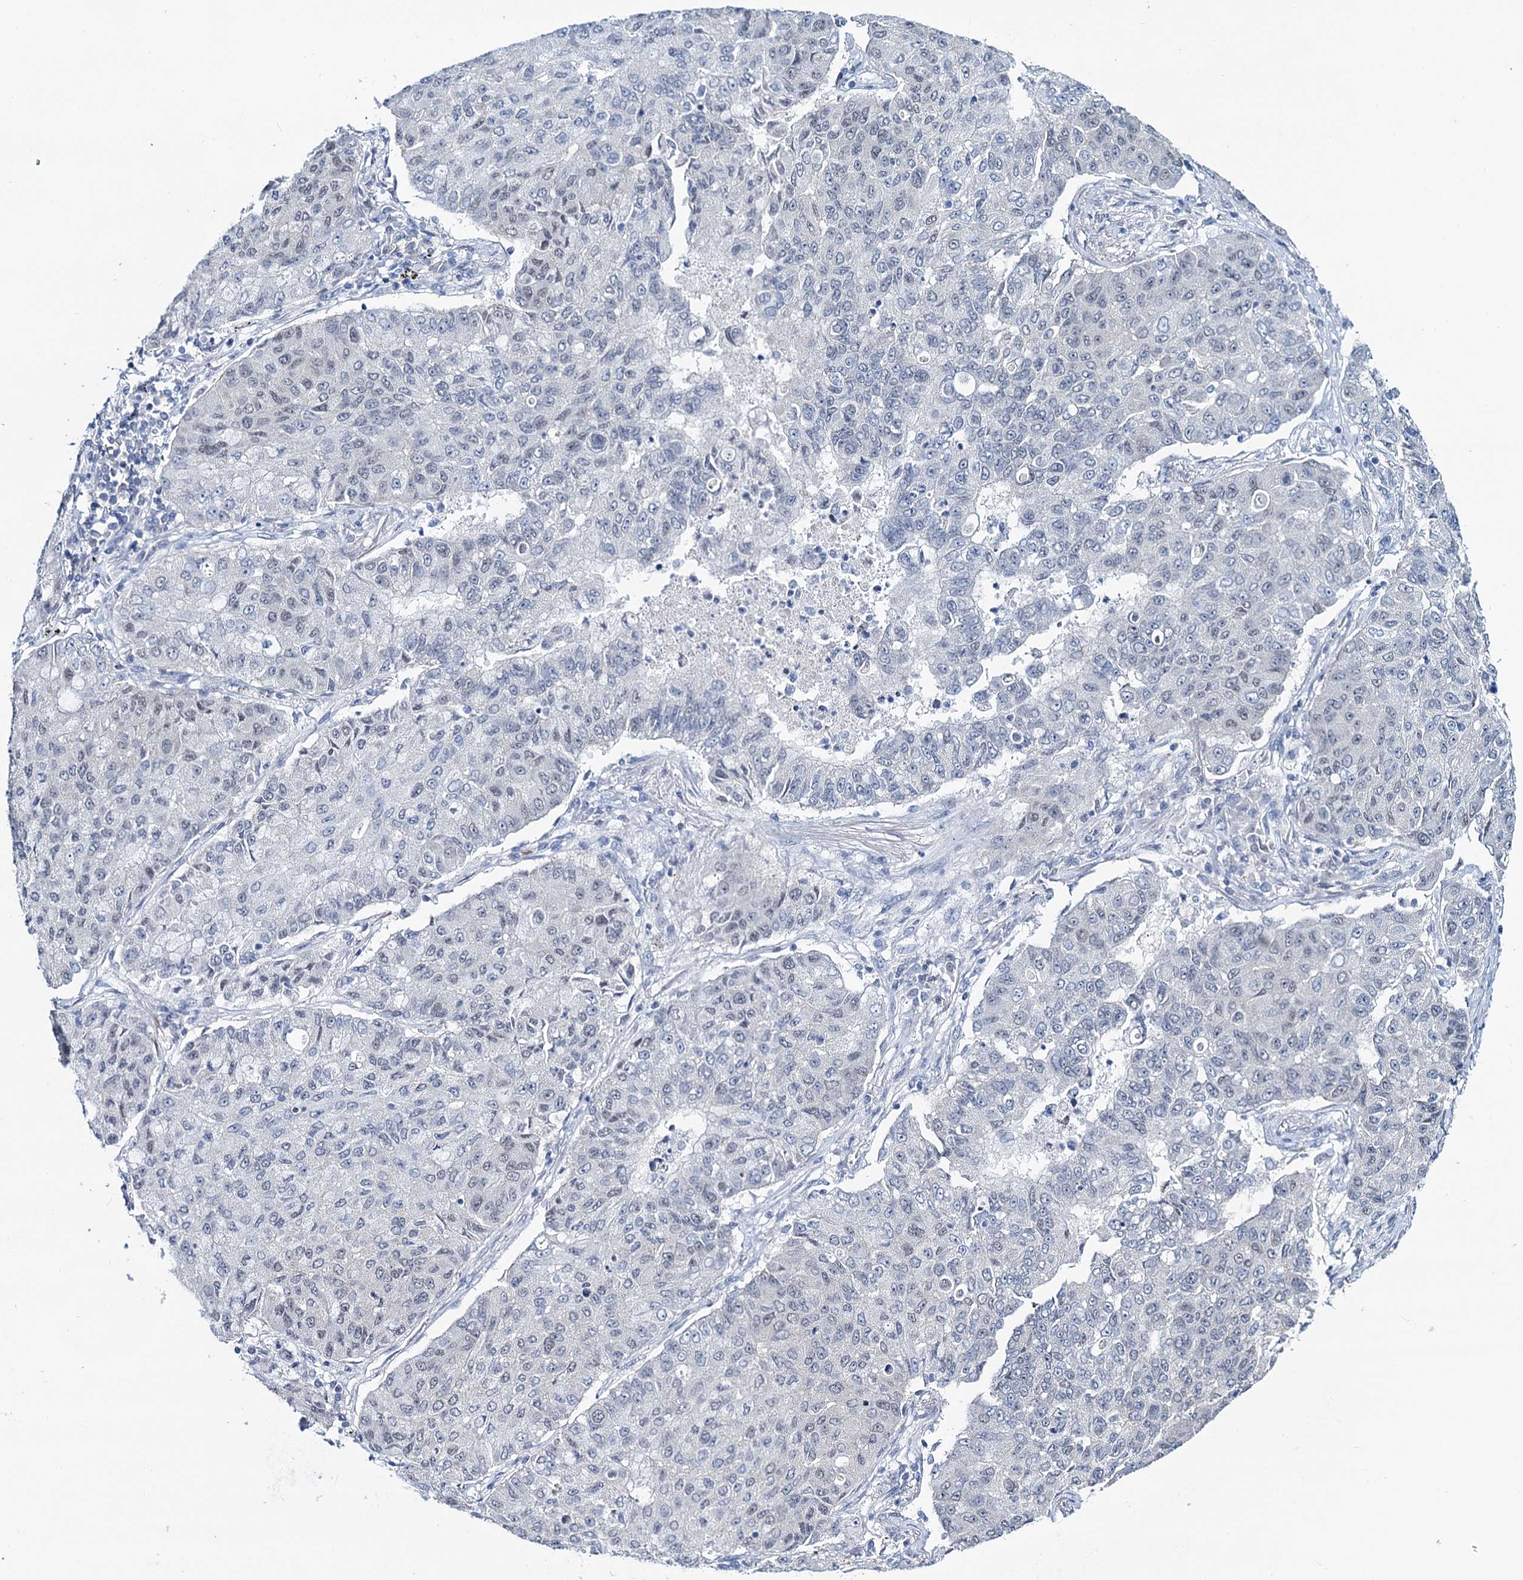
{"staining": {"intensity": "negative", "quantity": "none", "location": "none"}, "tissue": "lung cancer", "cell_type": "Tumor cells", "image_type": "cancer", "snomed": [{"axis": "morphology", "description": "Squamous cell carcinoma, NOS"}, {"axis": "topography", "description": "Lung"}], "caption": "High magnification brightfield microscopy of lung squamous cell carcinoma stained with DAB (brown) and counterstained with hematoxylin (blue): tumor cells show no significant positivity.", "gene": "TOX3", "patient": {"sex": "male", "age": 74}}